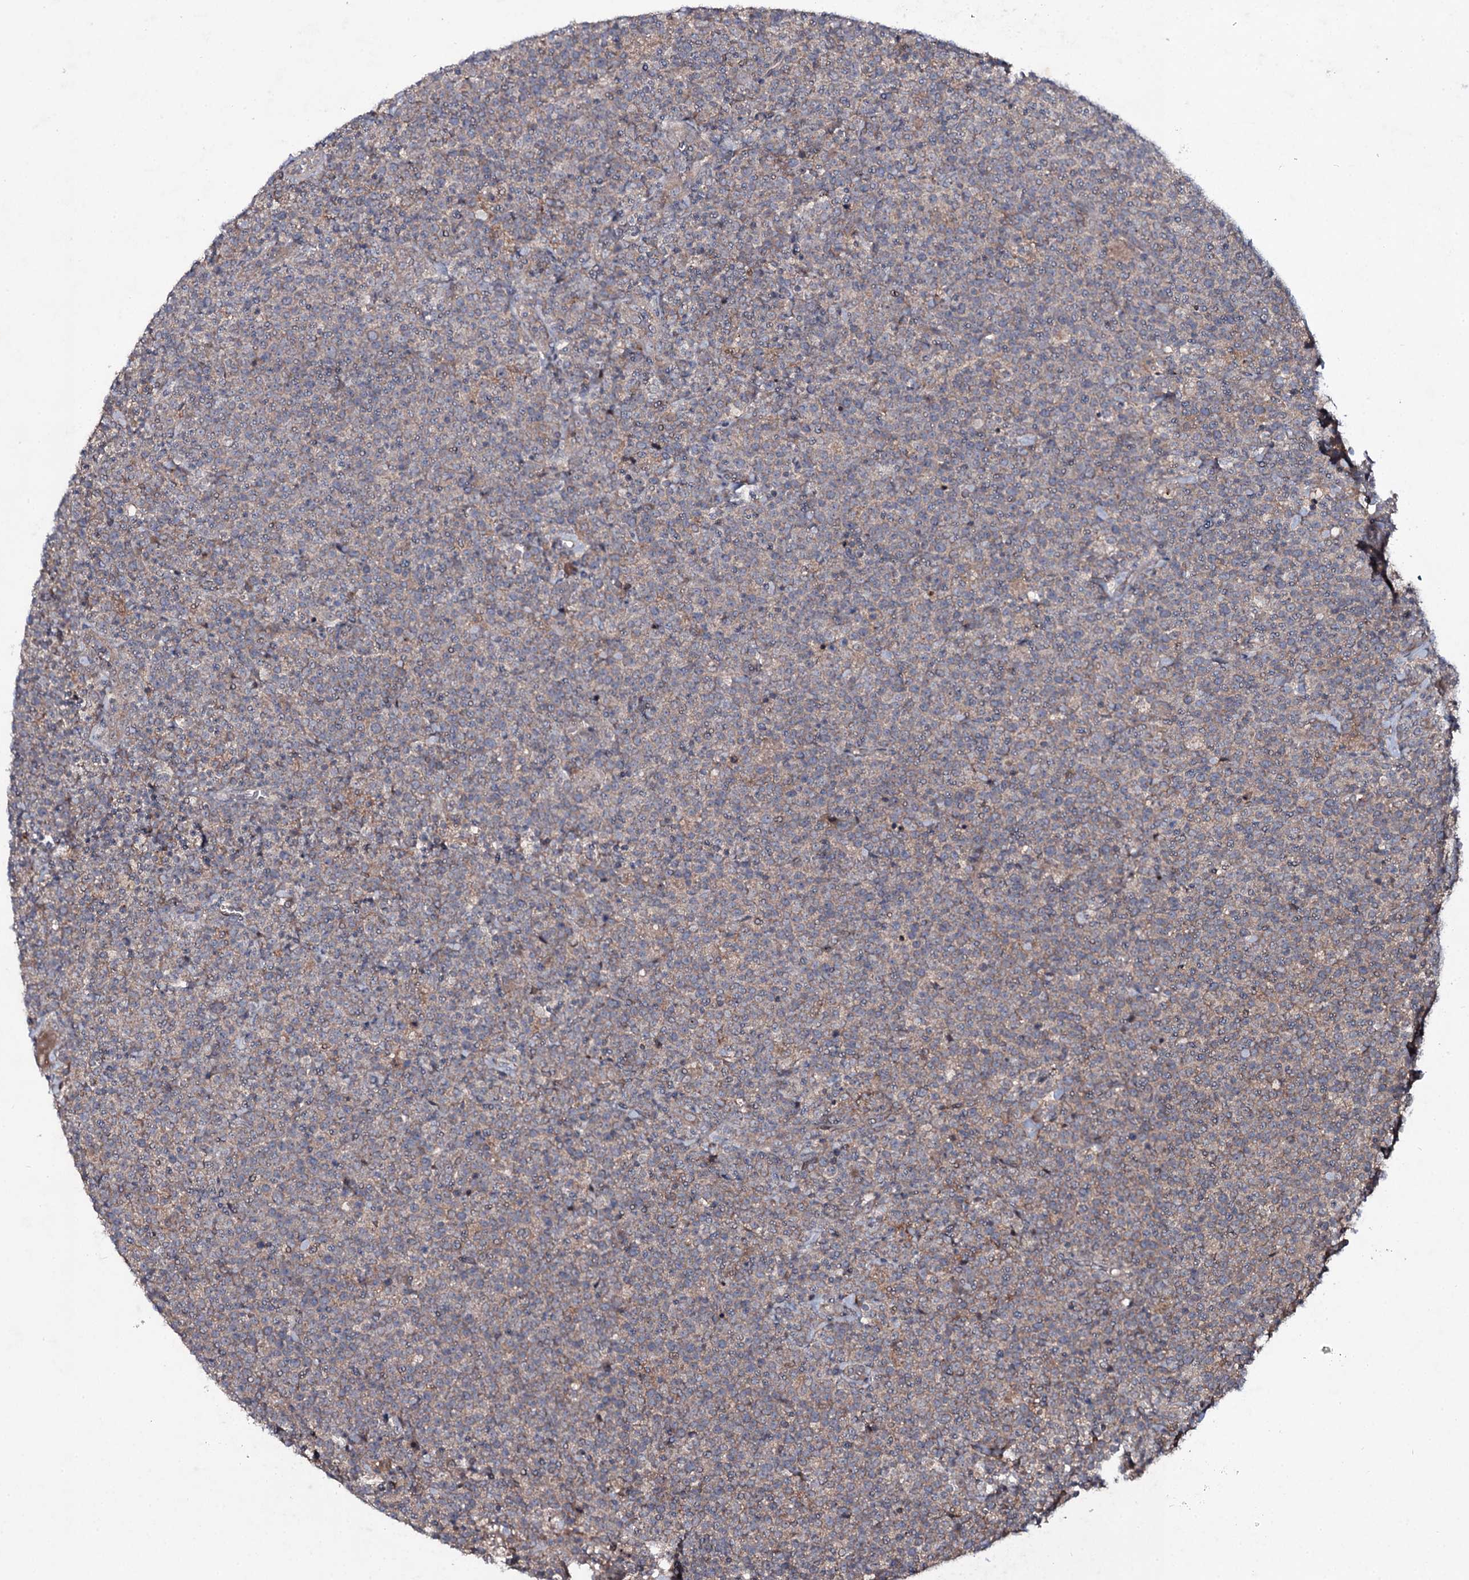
{"staining": {"intensity": "weak", "quantity": "25%-75%", "location": "cytoplasmic/membranous"}, "tissue": "lymphoma", "cell_type": "Tumor cells", "image_type": "cancer", "snomed": [{"axis": "morphology", "description": "Malignant lymphoma, non-Hodgkin's type, High grade"}, {"axis": "topography", "description": "Lymph node"}], "caption": "Immunohistochemistry (IHC) (DAB (3,3'-diaminobenzidine)) staining of human lymphoma demonstrates weak cytoplasmic/membranous protein staining in approximately 25%-75% of tumor cells.", "gene": "SNAP23", "patient": {"sex": "male", "age": 61}}